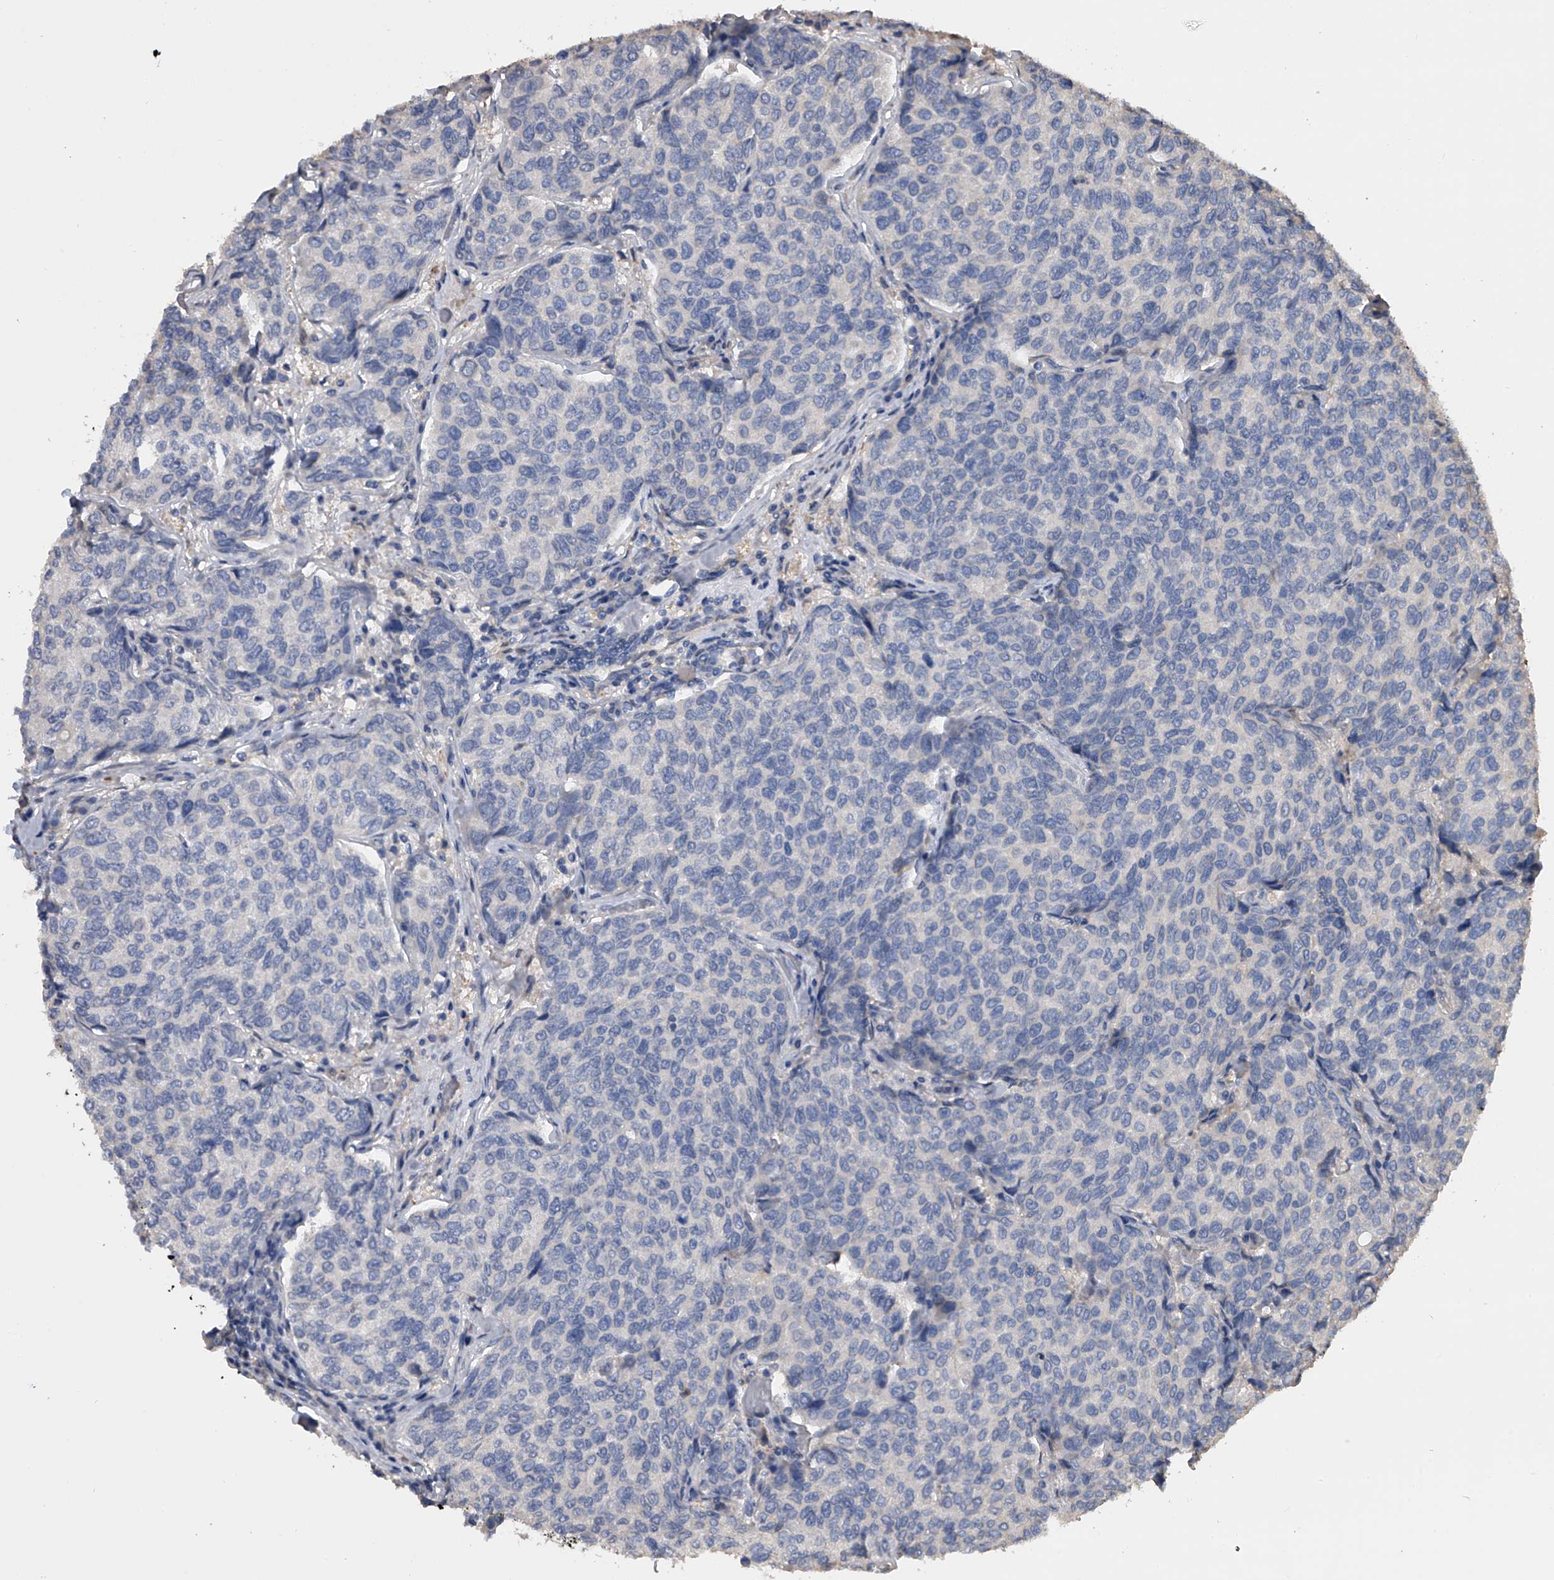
{"staining": {"intensity": "negative", "quantity": "none", "location": "none"}, "tissue": "breast cancer", "cell_type": "Tumor cells", "image_type": "cancer", "snomed": [{"axis": "morphology", "description": "Duct carcinoma"}, {"axis": "topography", "description": "Breast"}], "caption": "A high-resolution micrograph shows immunohistochemistry staining of intraductal carcinoma (breast), which shows no significant expression in tumor cells.", "gene": "DOCK9", "patient": {"sex": "female", "age": 55}}